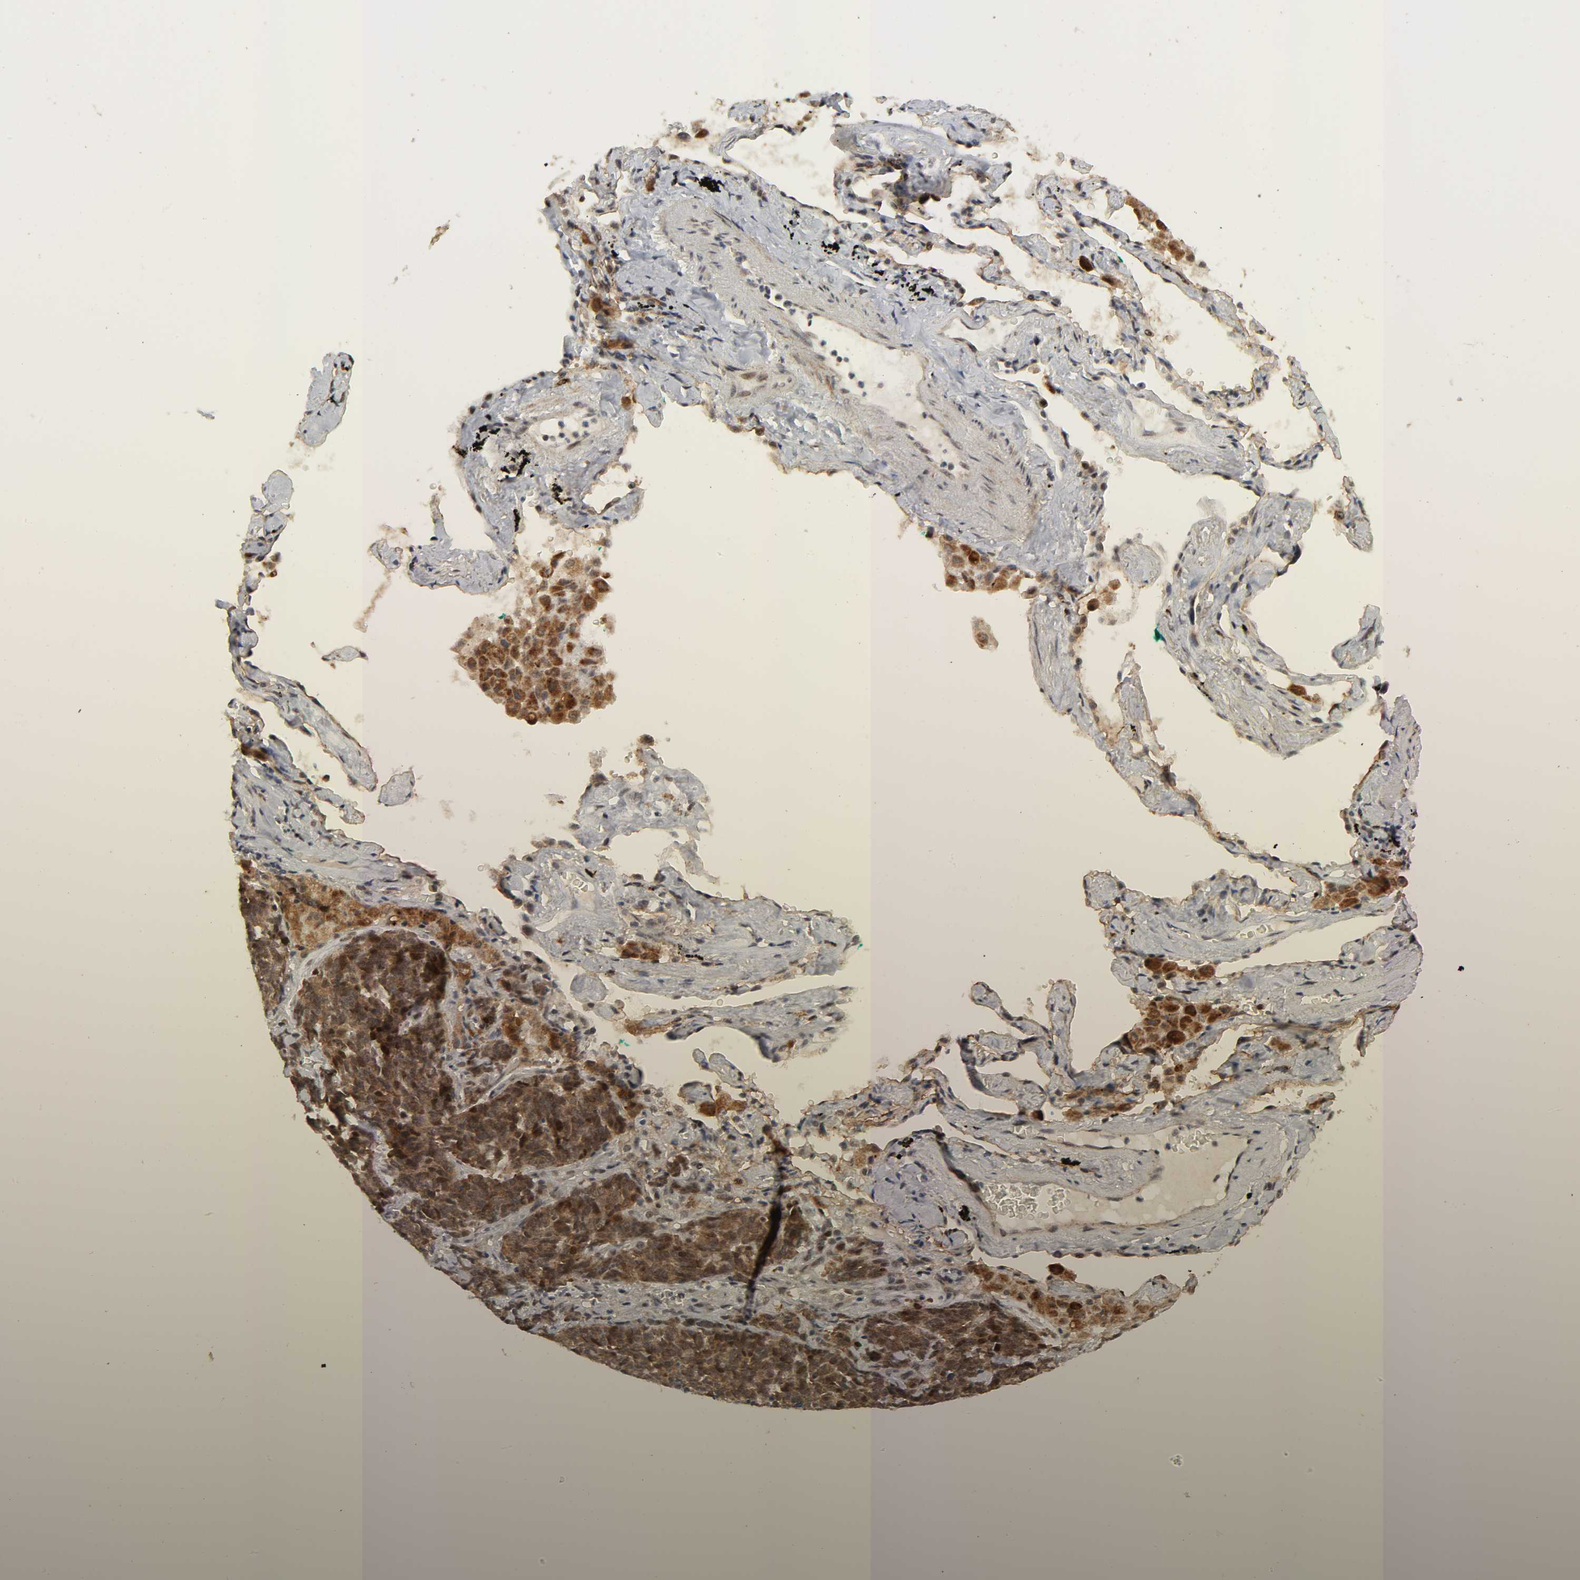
{"staining": {"intensity": "moderate", "quantity": ">75%", "location": "cytoplasmic/membranous,nuclear"}, "tissue": "lung cancer", "cell_type": "Tumor cells", "image_type": "cancer", "snomed": [{"axis": "morphology", "description": "Neoplasm, malignant, NOS"}, {"axis": "topography", "description": "Lung"}], "caption": "Immunohistochemical staining of lung cancer displays moderate cytoplasmic/membranous and nuclear protein staining in approximately >75% of tumor cells.", "gene": "ZKSCAN8", "patient": {"sex": "female", "age": 58}}